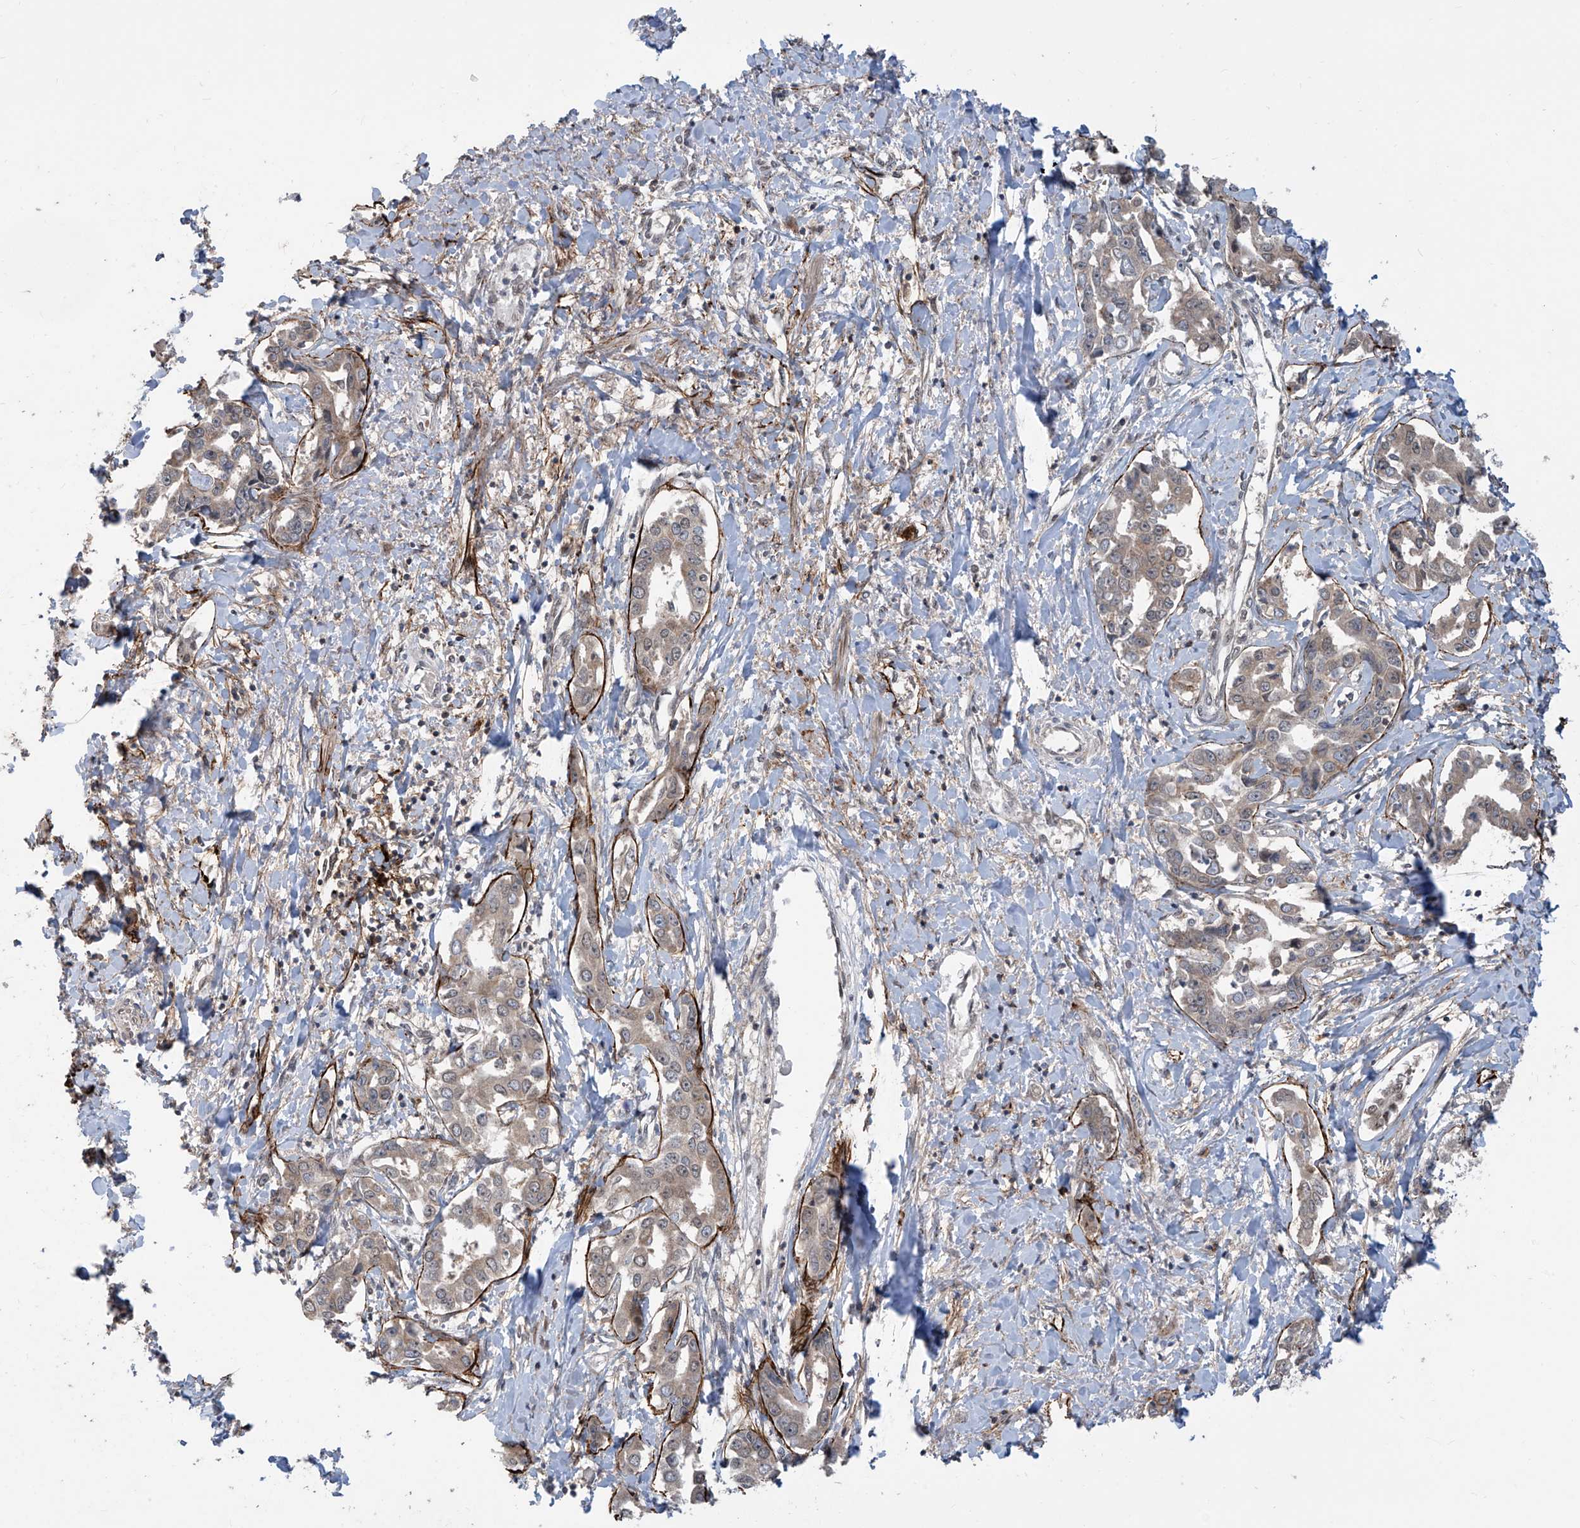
{"staining": {"intensity": "weak", "quantity": "<25%", "location": "cytoplasmic/membranous"}, "tissue": "liver cancer", "cell_type": "Tumor cells", "image_type": "cancer", "snomed": [{"axis": "morphology", "description": "Cholangiocarcinoma"}, {"axis": "topography", "description": "Liver"}], "caption": "Tumor cells are negative for protein expression in human cholangiocarcinoma (liver).", "gene": "LAGE3", "patient": {"sex": "male", "age": 59}}